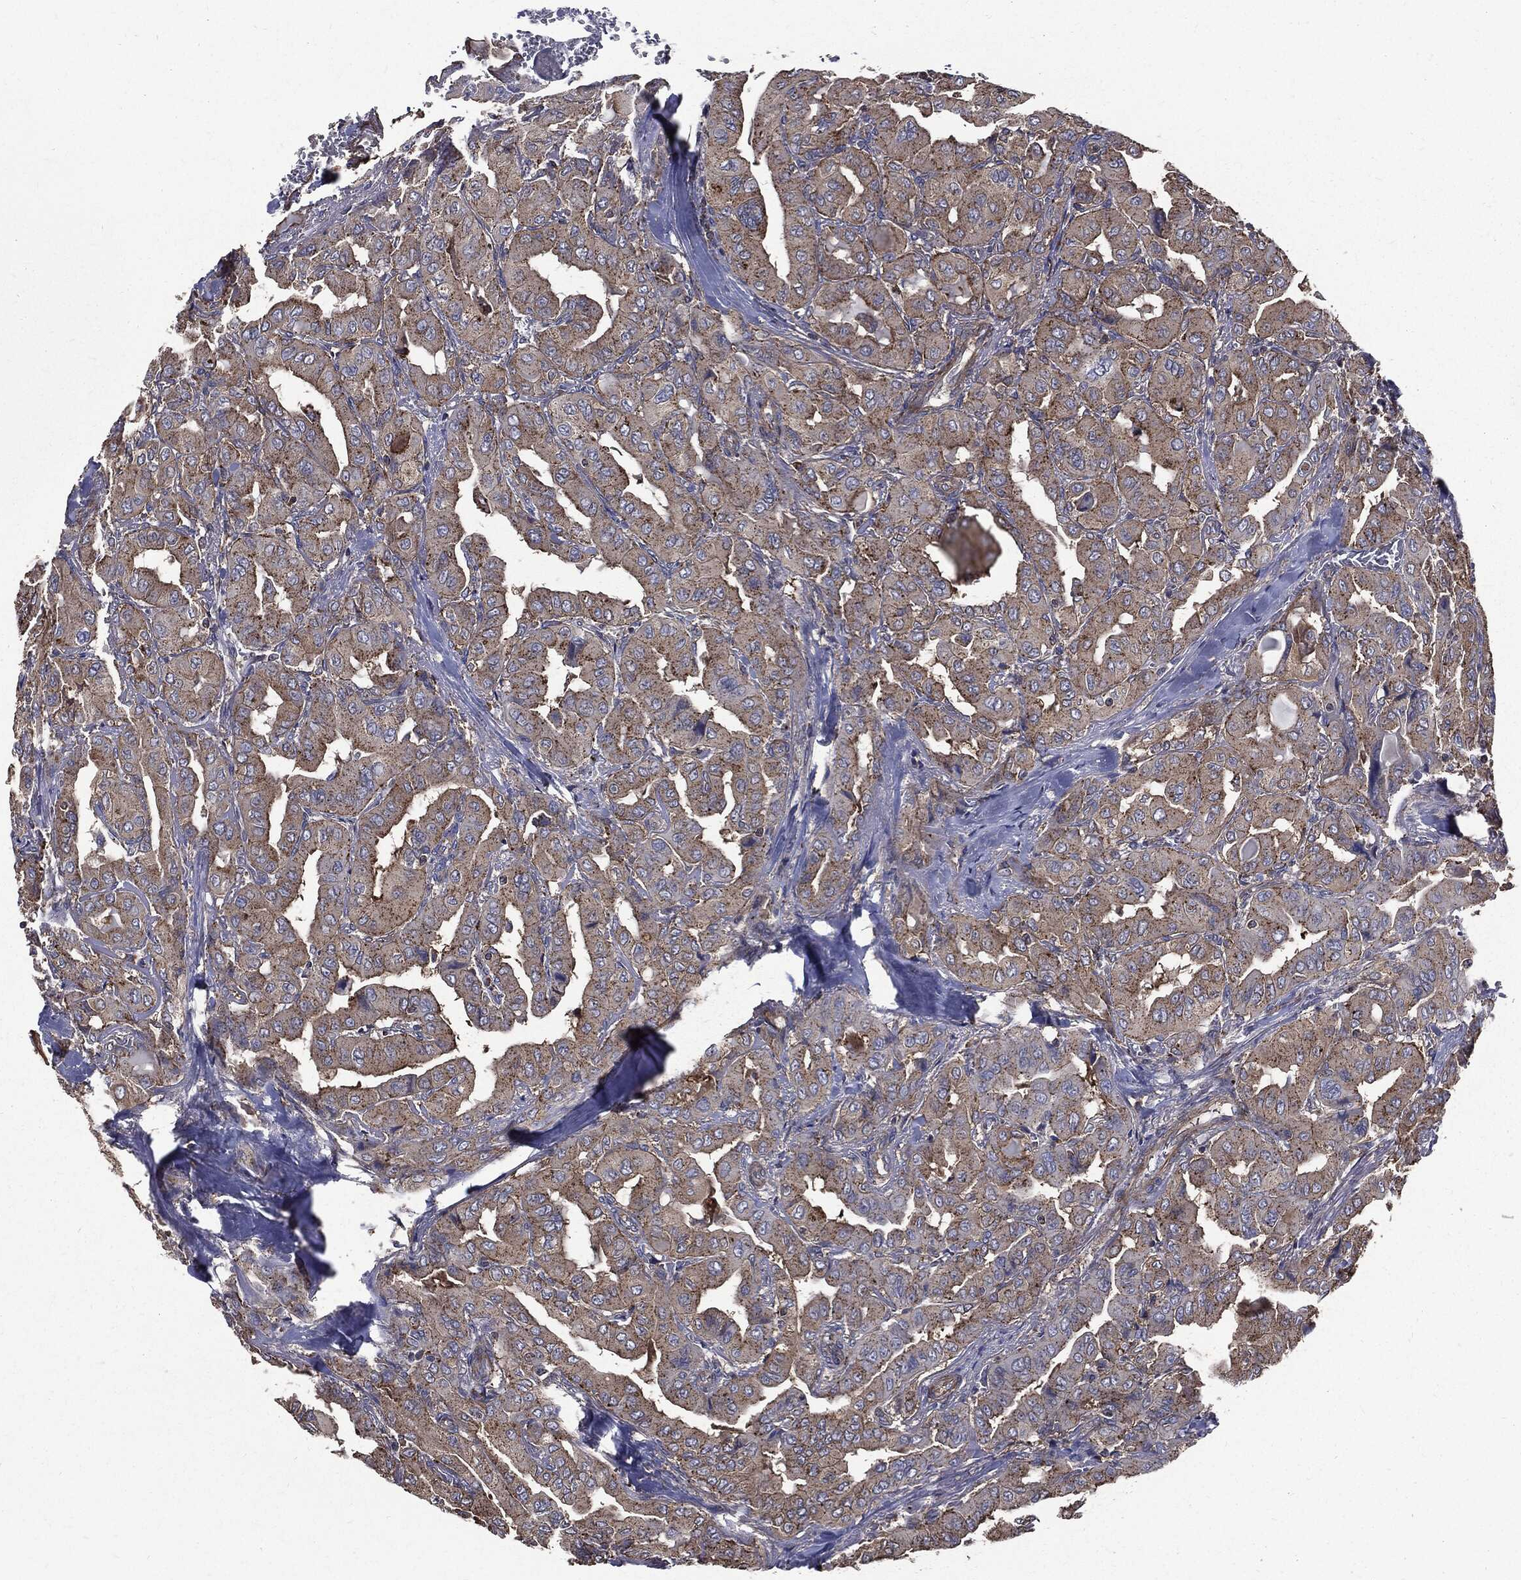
{"staining": {"intensity": "moderate", "quantity": "25%-75%", "location": "cytoplasmic/membranous"}, "tissue": "thyroid cancer", "cell_type": "Tumor cells", "image_type": "cancer", "snomed": [{"axis": "morphology", "description": "Normal tissue, NOS"}, {"axis": "morphology", "description": "Papillary adenocarcinoma, NOS"}, {"axis": "topography", "description": "Thyroid gland"}], "caption": "Moderate cytoplasmic/membranous protein expression is seen in about 25%-75% of tumor cells in thyroid cancer.", "gene": "PDCD6IP", "patient": {"sex": "female", "age": 66}}